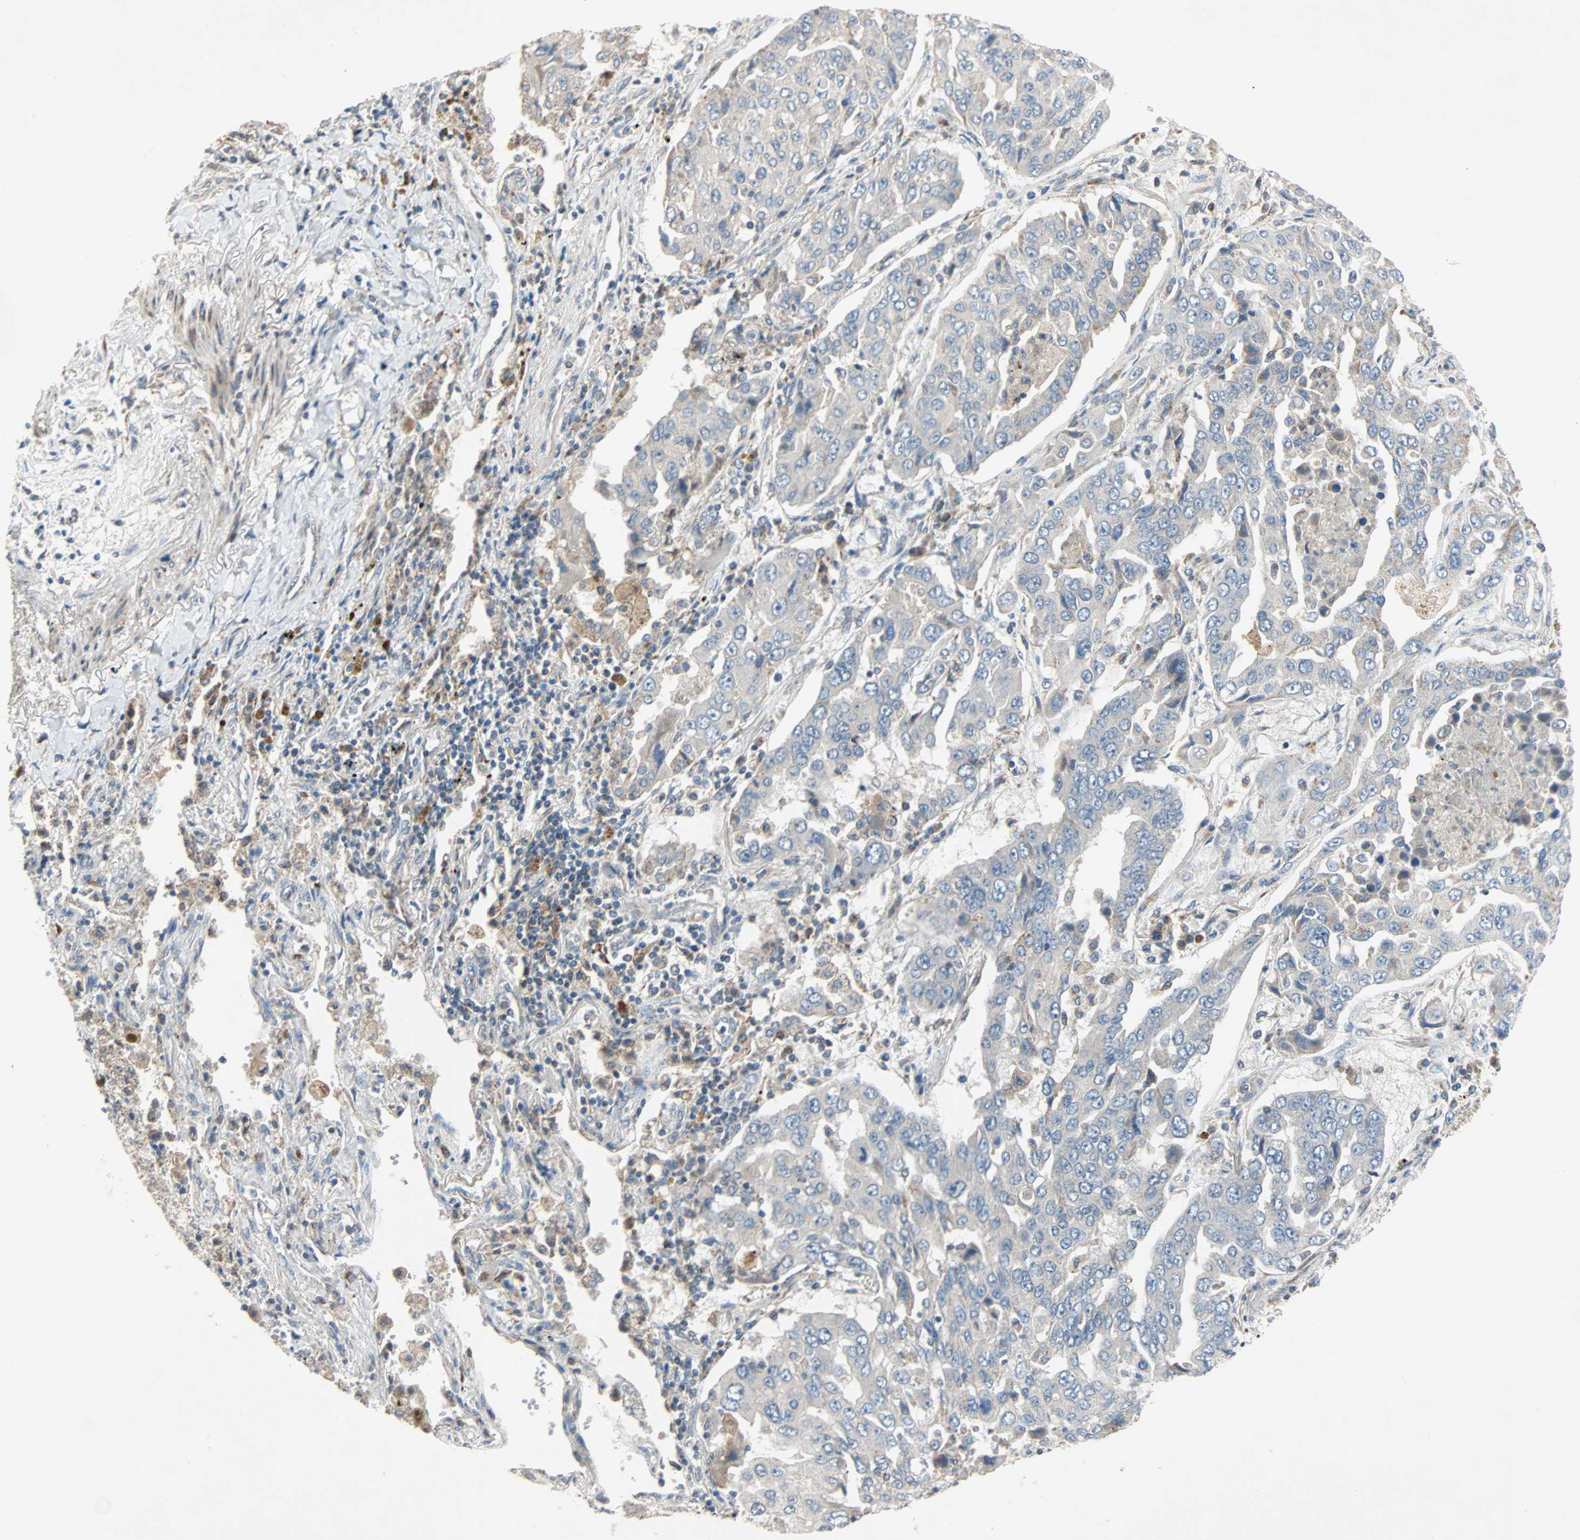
{"staining": {"intensity": "weak", "quantity": "25%-75%", "location": "cytoplasmic/membranous"}, "tissue": "lung cancer", "cell_type": "Tumor cells", "image_type": "cancer", "snomed": [{"axis": "morphology", "description": "Adenocarcinoma, NOS"}, {"axis": "topography", "description": "Lung"}], "caption": "Brown immunohistochemical staining in lung cancer demonstrates weak cytoplasmic/membranous expression in approximately 25%-75% of tumor cells. The staining is performed using DAB brown chromogen to label protein expression. The nuclei are counter-stained blue using hematoxylin.", "gene": "XYLT1", "patient": {"sex": "female", "age": 65}}